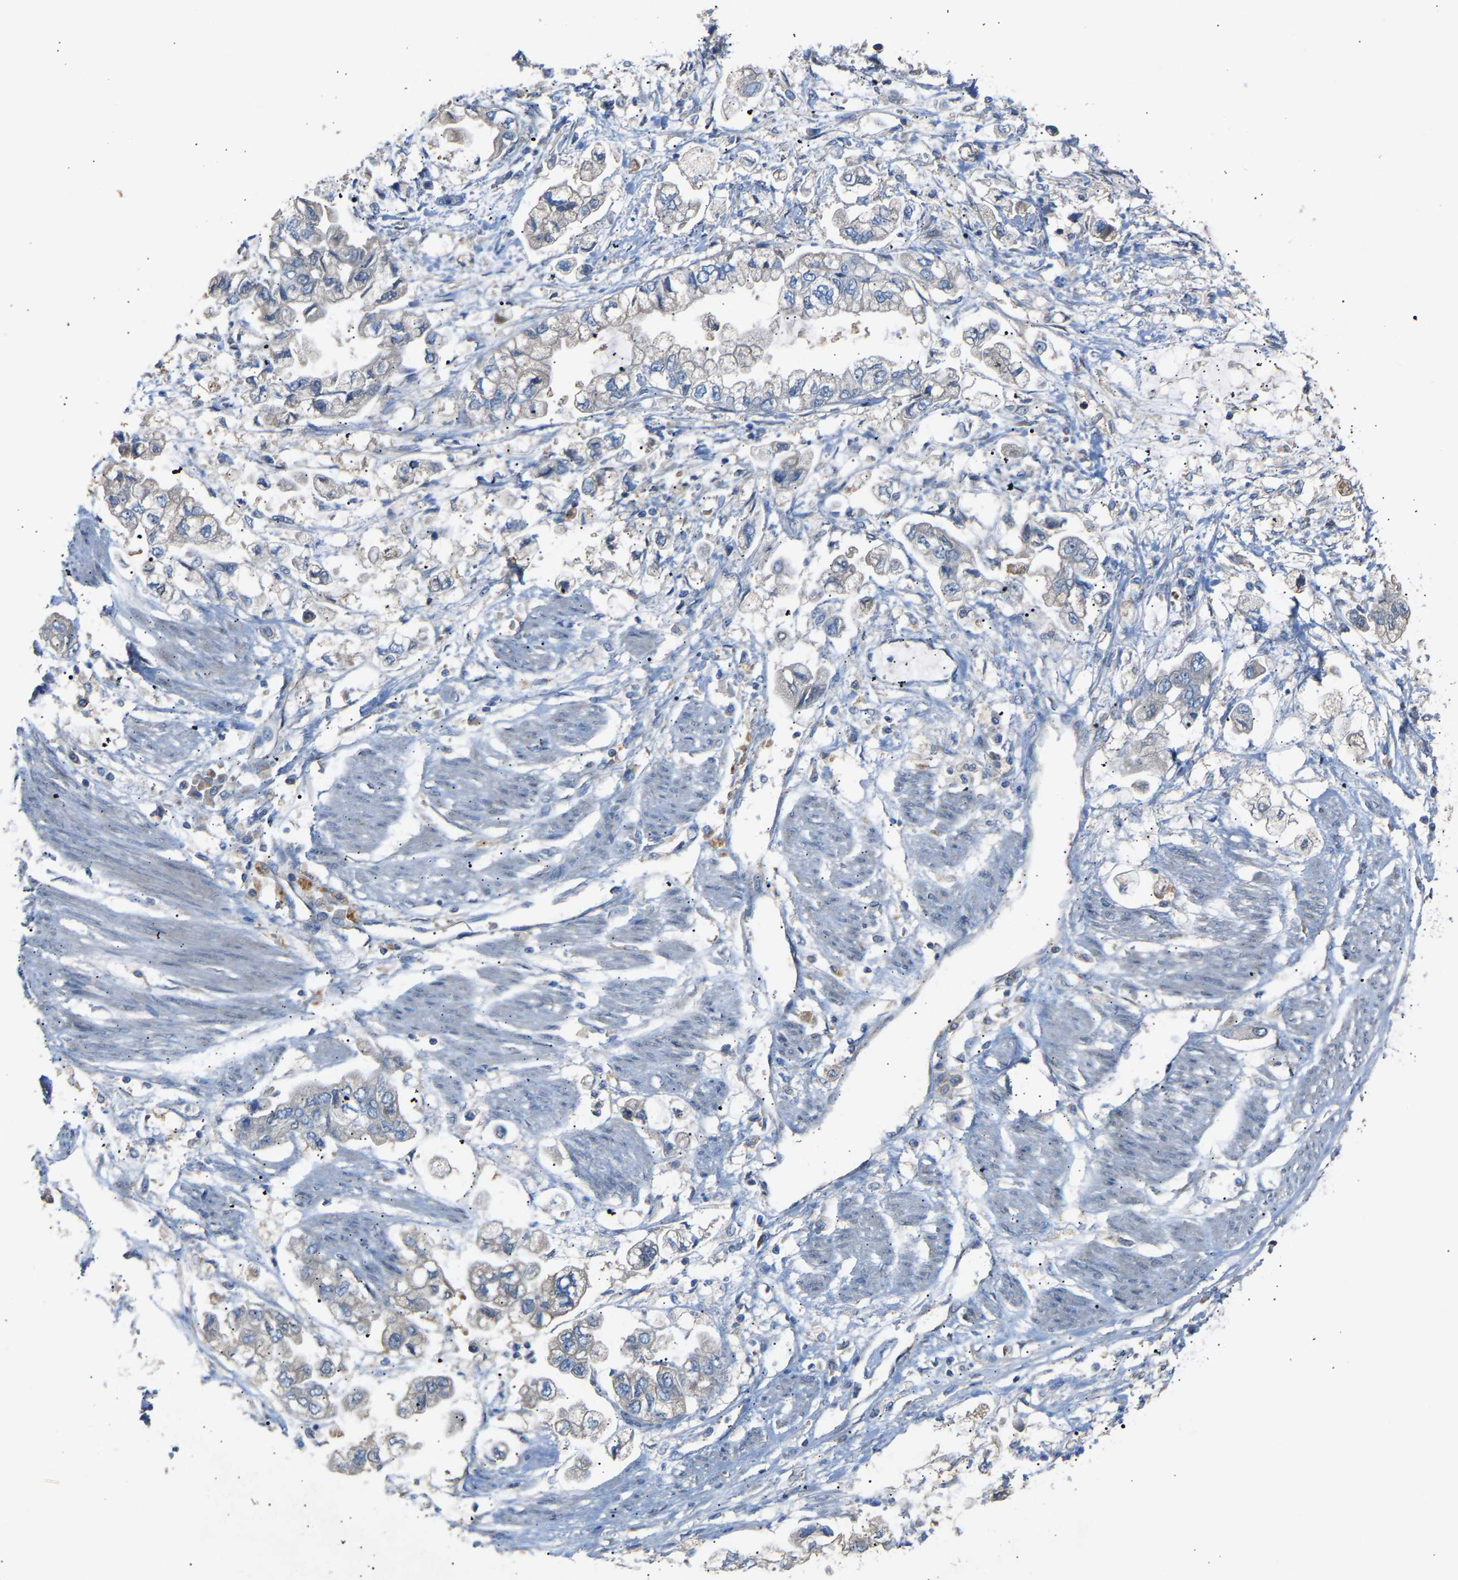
{"staining": {"intensity": "negative", "quantity": "none", "location": "none"}, "tissue": "stomach cancer", "cell_type": "Tumor cells", "image_type": "cancer", "snomed": [{"axis": "morphology", "description": "Normal tissue, NOS"}, {"axis": "morphology", "description": "Adenocarcinoma, NOS"}, {"axis": "topography", "description": "Stomach"}], "caption": "Tumor cells are negative for protein expression in human stomach cancer. (Stains: DAB immunohistochemistry (IHC) with hematoxylin counter stain, Microscopy: brightfield microscopy at high magnification).", "gene": "RGP1", "patient": {"sex": "male", "age": 62}}